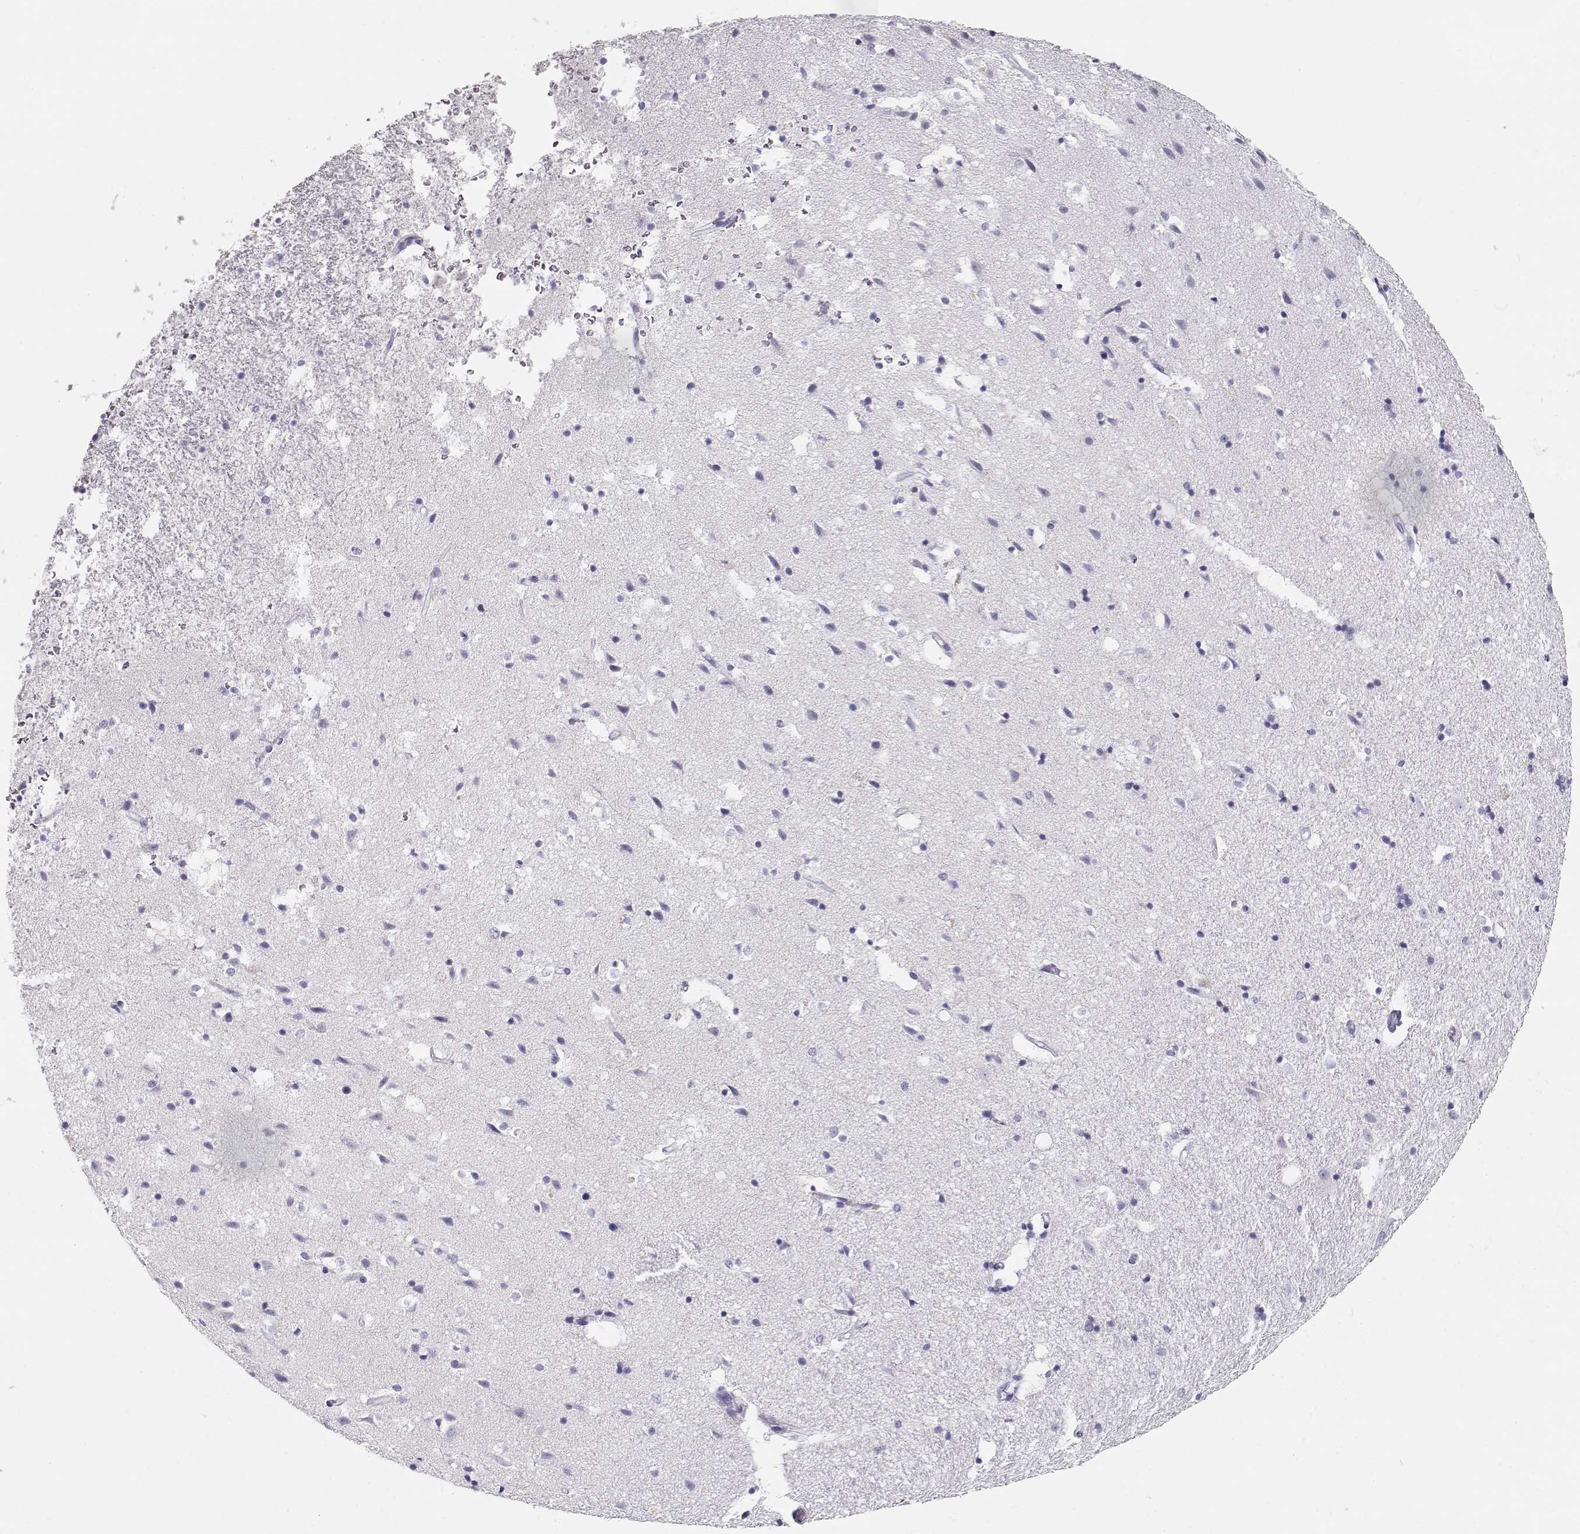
{"staining": {"intensity": "negative", "quantity": "none", "location": "none"}, "tissue": "hippocampus", "cell_type": "Glial cells", "image_type": "normal", "snomed": [{"axis": "morphology", "description": "Normal tissue, NOS"}, {"axis": "topography", "description": "Hippocampus"}], "caption": "Immunohistochemistry histopathology image of benign hippocampus stained for a protein (brown), which shows no staining in glial cells. The staining was performed using DAB to visualize the protein expression in brown, while the nuclei were stained in blue with hematoxylin (Magnification: 20x).", "gene": "MAGEC1", "patient": {"sex": "male", "age": 49}}